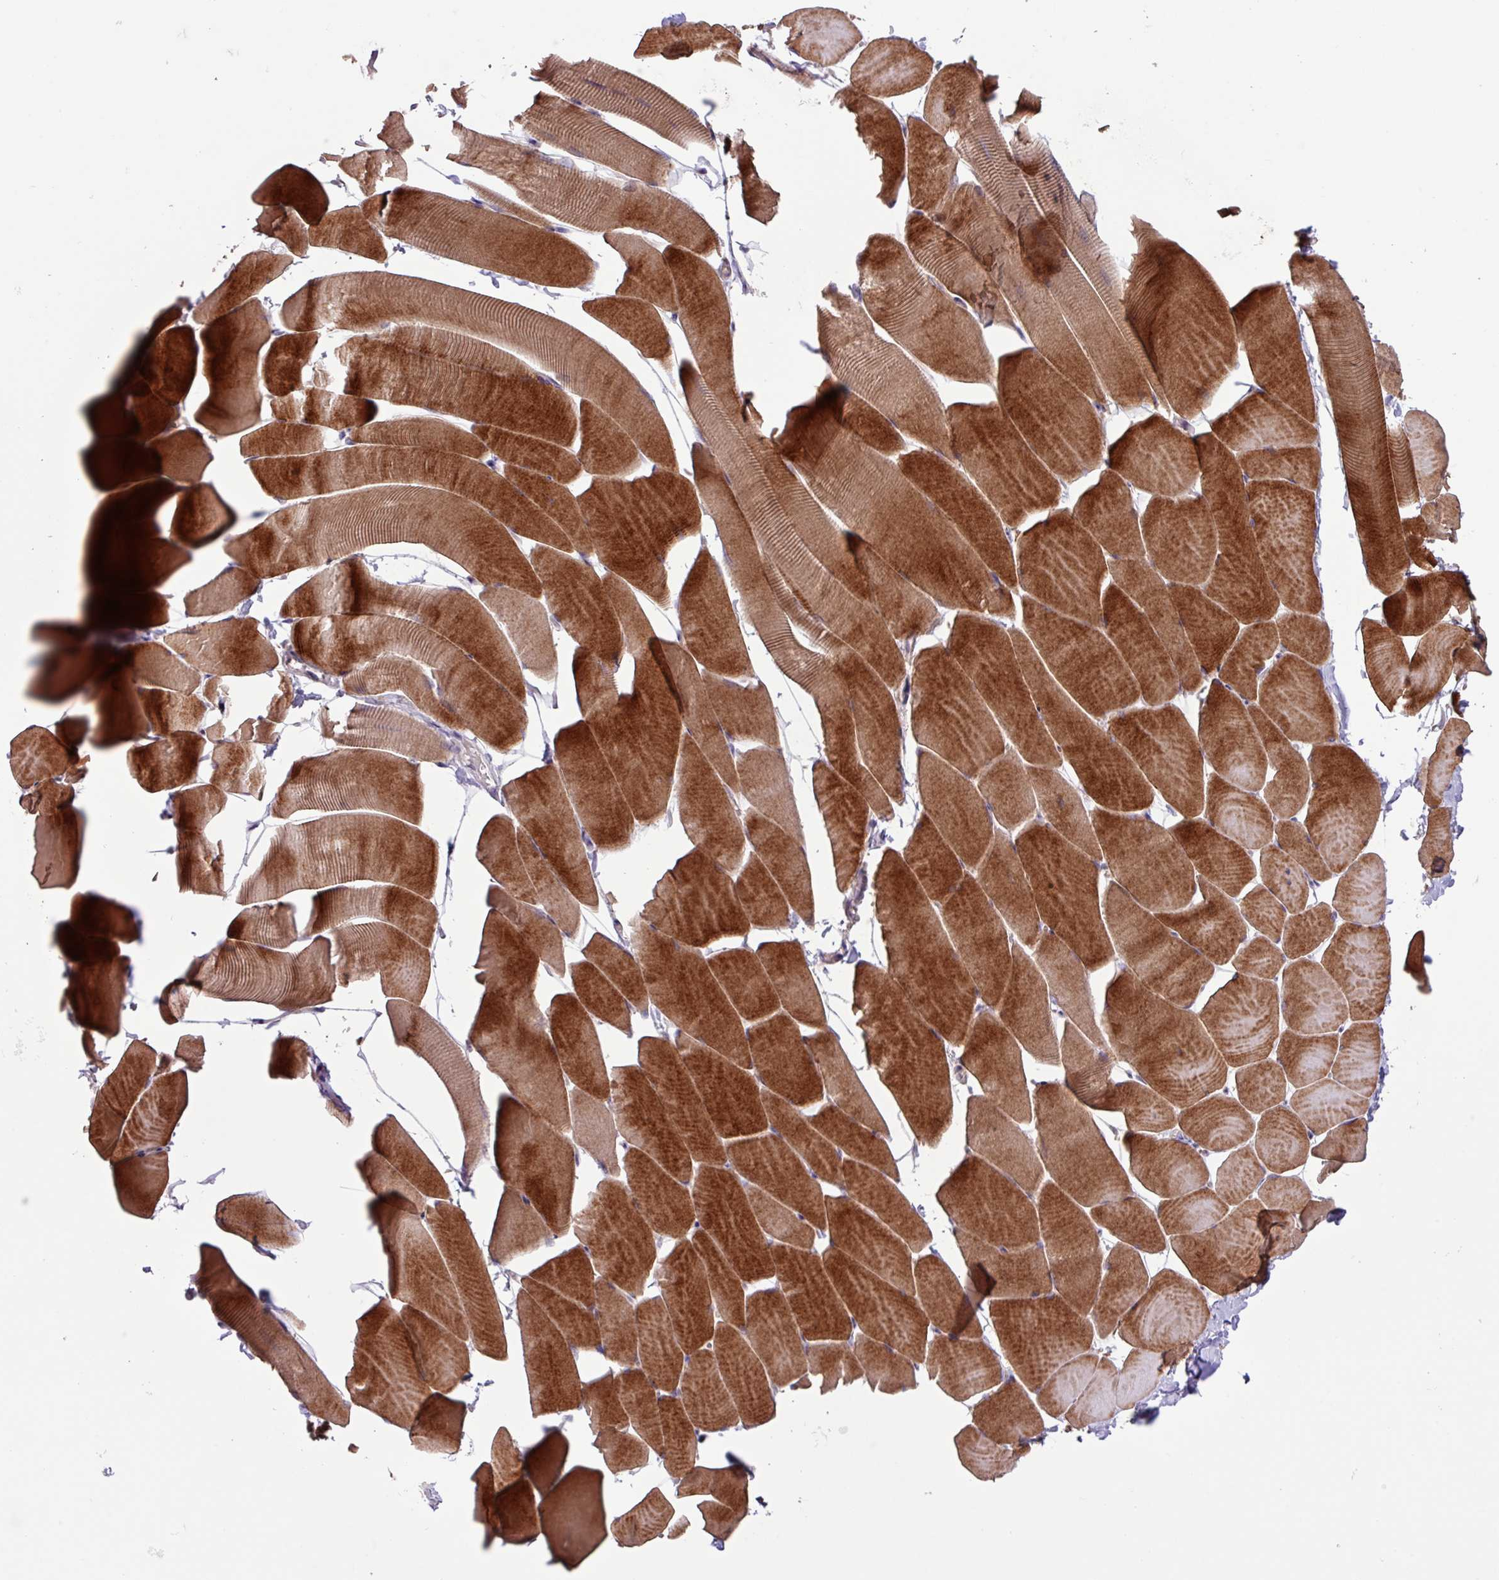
{"staining": {"intensity": "strong", "quantity": ">75%", "location": "cytoplasmic/membranous"}, "tissue": "skeletal muscle", "cell_type": "Myocytes", "image_type": "normal", "snomed": [{"axis": "morphology", "description": "Normal tissue, NOS"}, {"axis": "topography", "description": "Skeletal muscle"}], "caption": "The micrograph shows immunohistochemical staining of normal skeletal muscle. There is strong cytoplasmic/membranous staining is appreciated in about >75% of myocytes. (DAB (3,3'-diaminobenzidine) = brown stain, brightfield microscopy at high magnification).", "gene": "PTPRQ", "patient": {"sex": "male", "age": 25}}